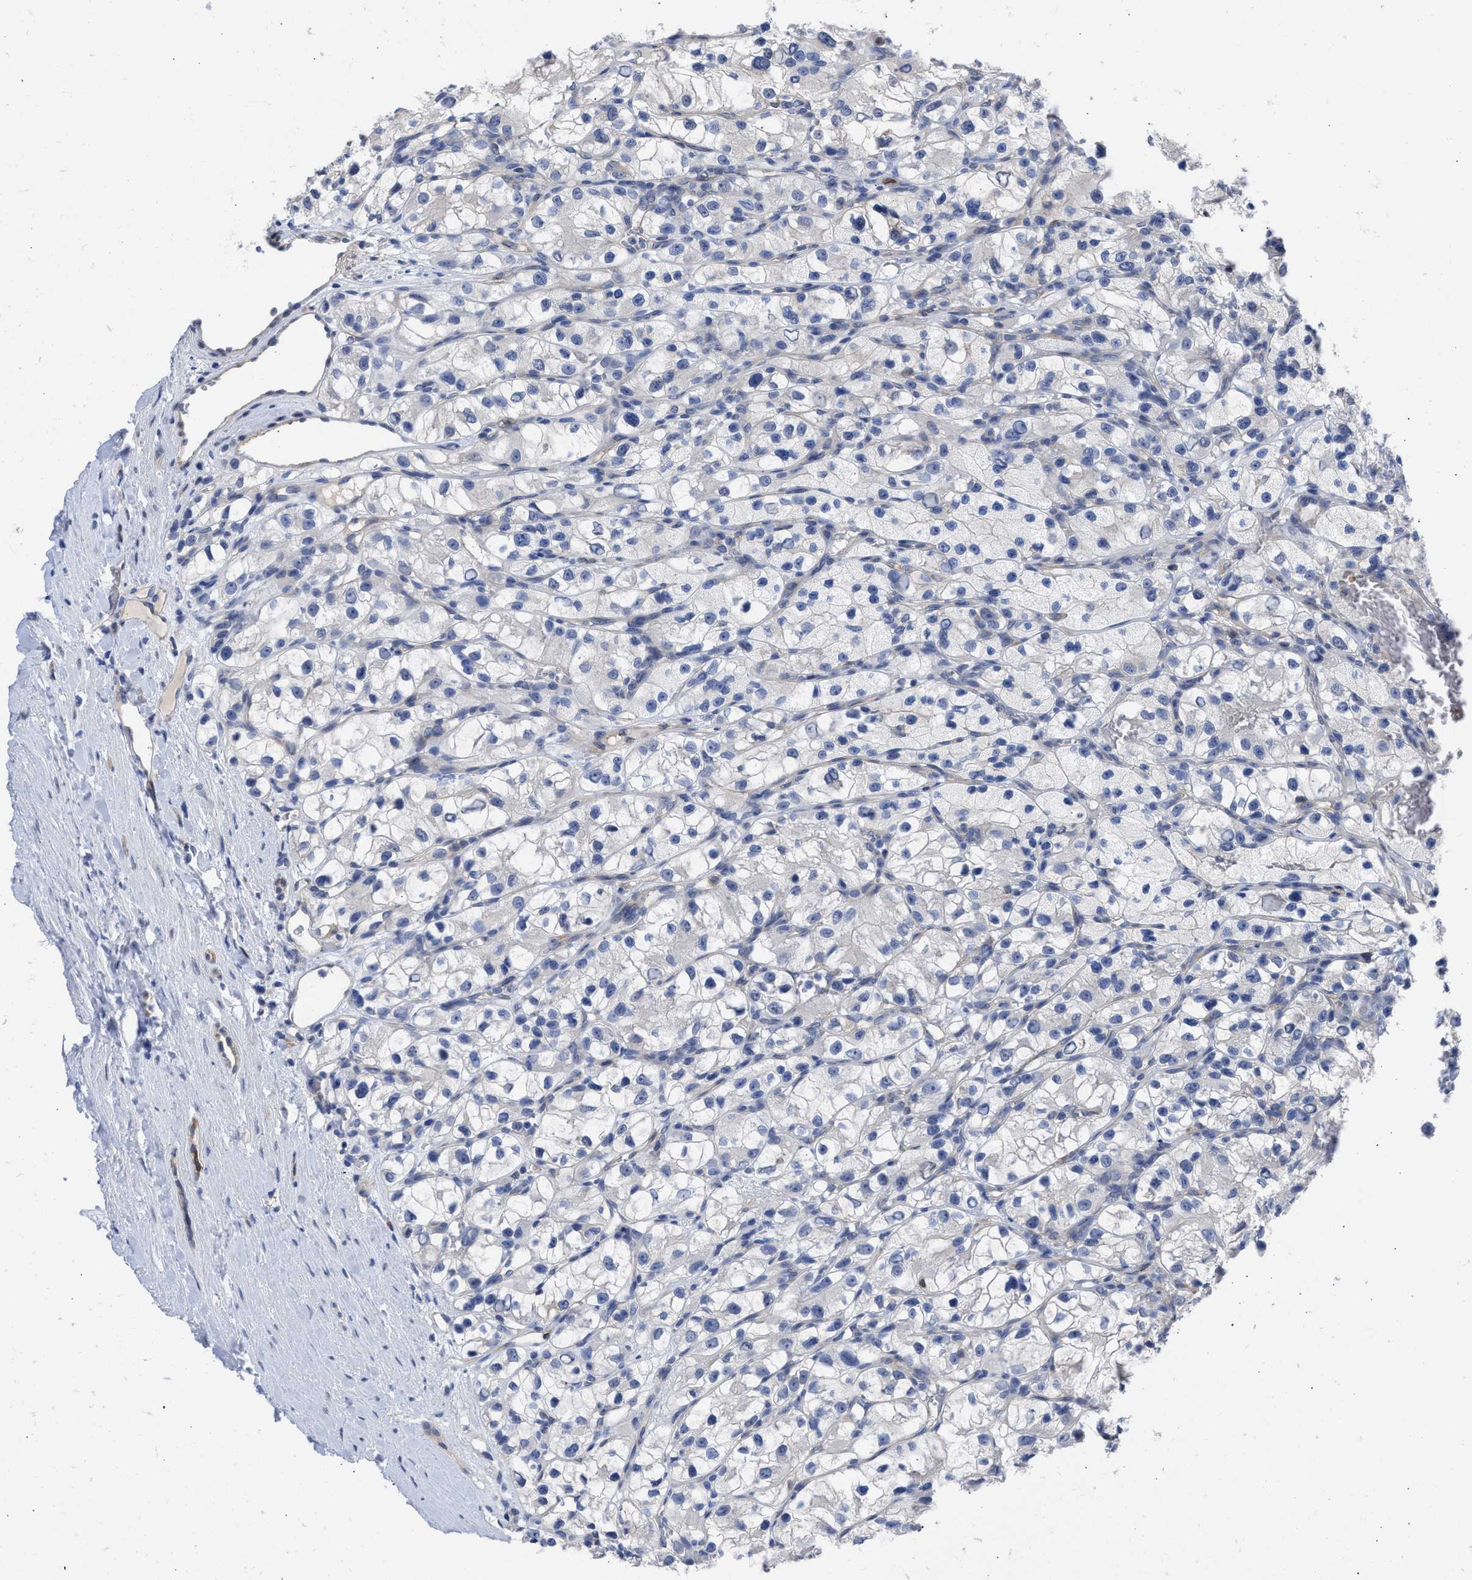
{"staining": {"intensity": "negative", "quantity": "none", "location": "none"}, "tissue": "renal cancer", "cell_type": "Tumor cells", "image_type": "cancer", "snomed": [{"axis": "morphology", "description": "Adenocarcinoma, NOS"}, {"axis": "topography", "description": "Kidney"}], "caption": "This is an IHC micrograph of adenocarcinoma (renal). There is no positivity in tumor cells.", "gene": "THRA", "patient": {"sex": "female", "age": 57}}